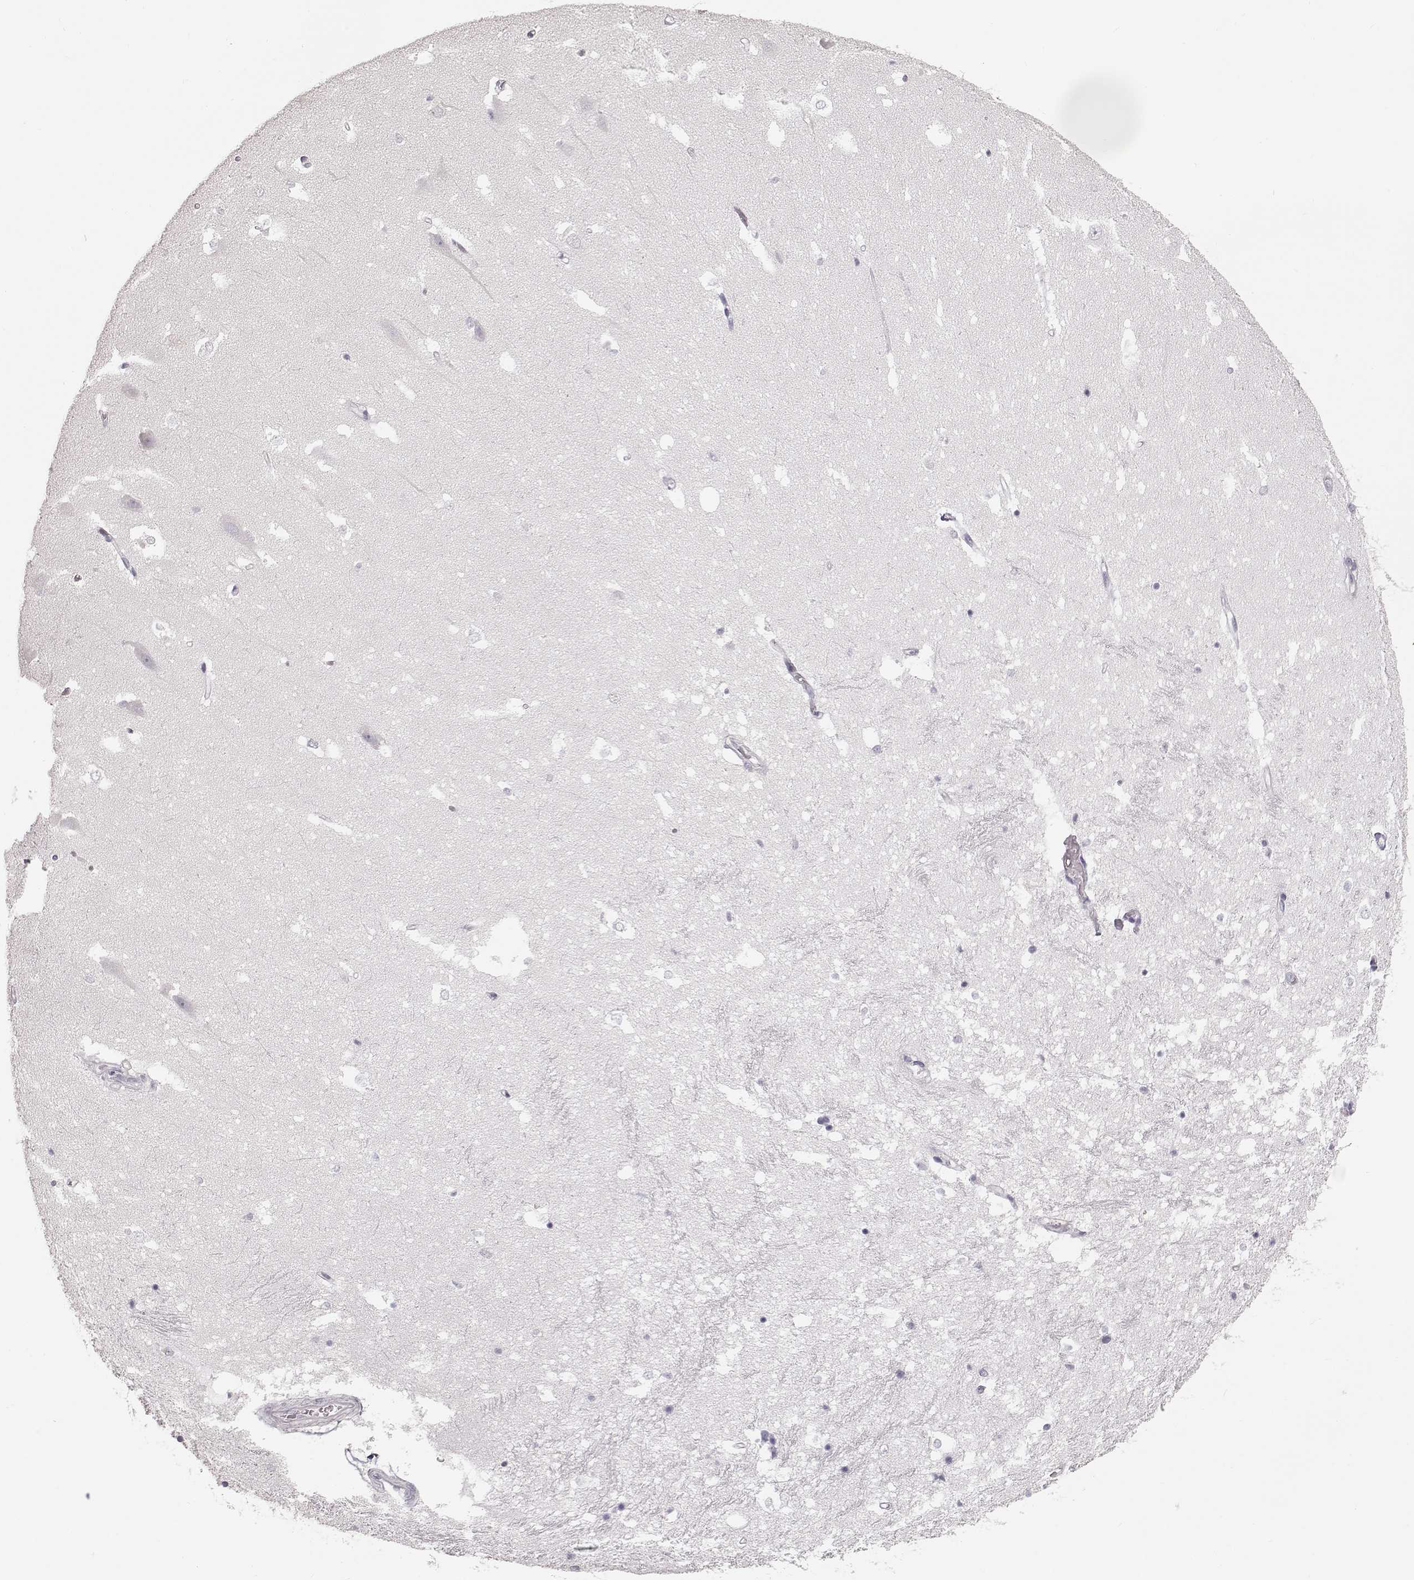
{"staining": {"intensity": "negative", "quantity": "none", "location": "none"}, "tissue": "hippocampus", "cell_type": "Glial cells", "image_type": "normal", "snomed": [{"axis": "morphology", "description": "Normal tissue, NOS"}, {"axis": "topography", "description": "Hippocampus"}], "caption": "Glial cells are negative for brown protein staining in benign hippocampus. (DAB immunohistochemistry (IHC) with hematoxylin counter stain).", "gene": "KRT31", "patient": {"sex": "male", "age": 44}}